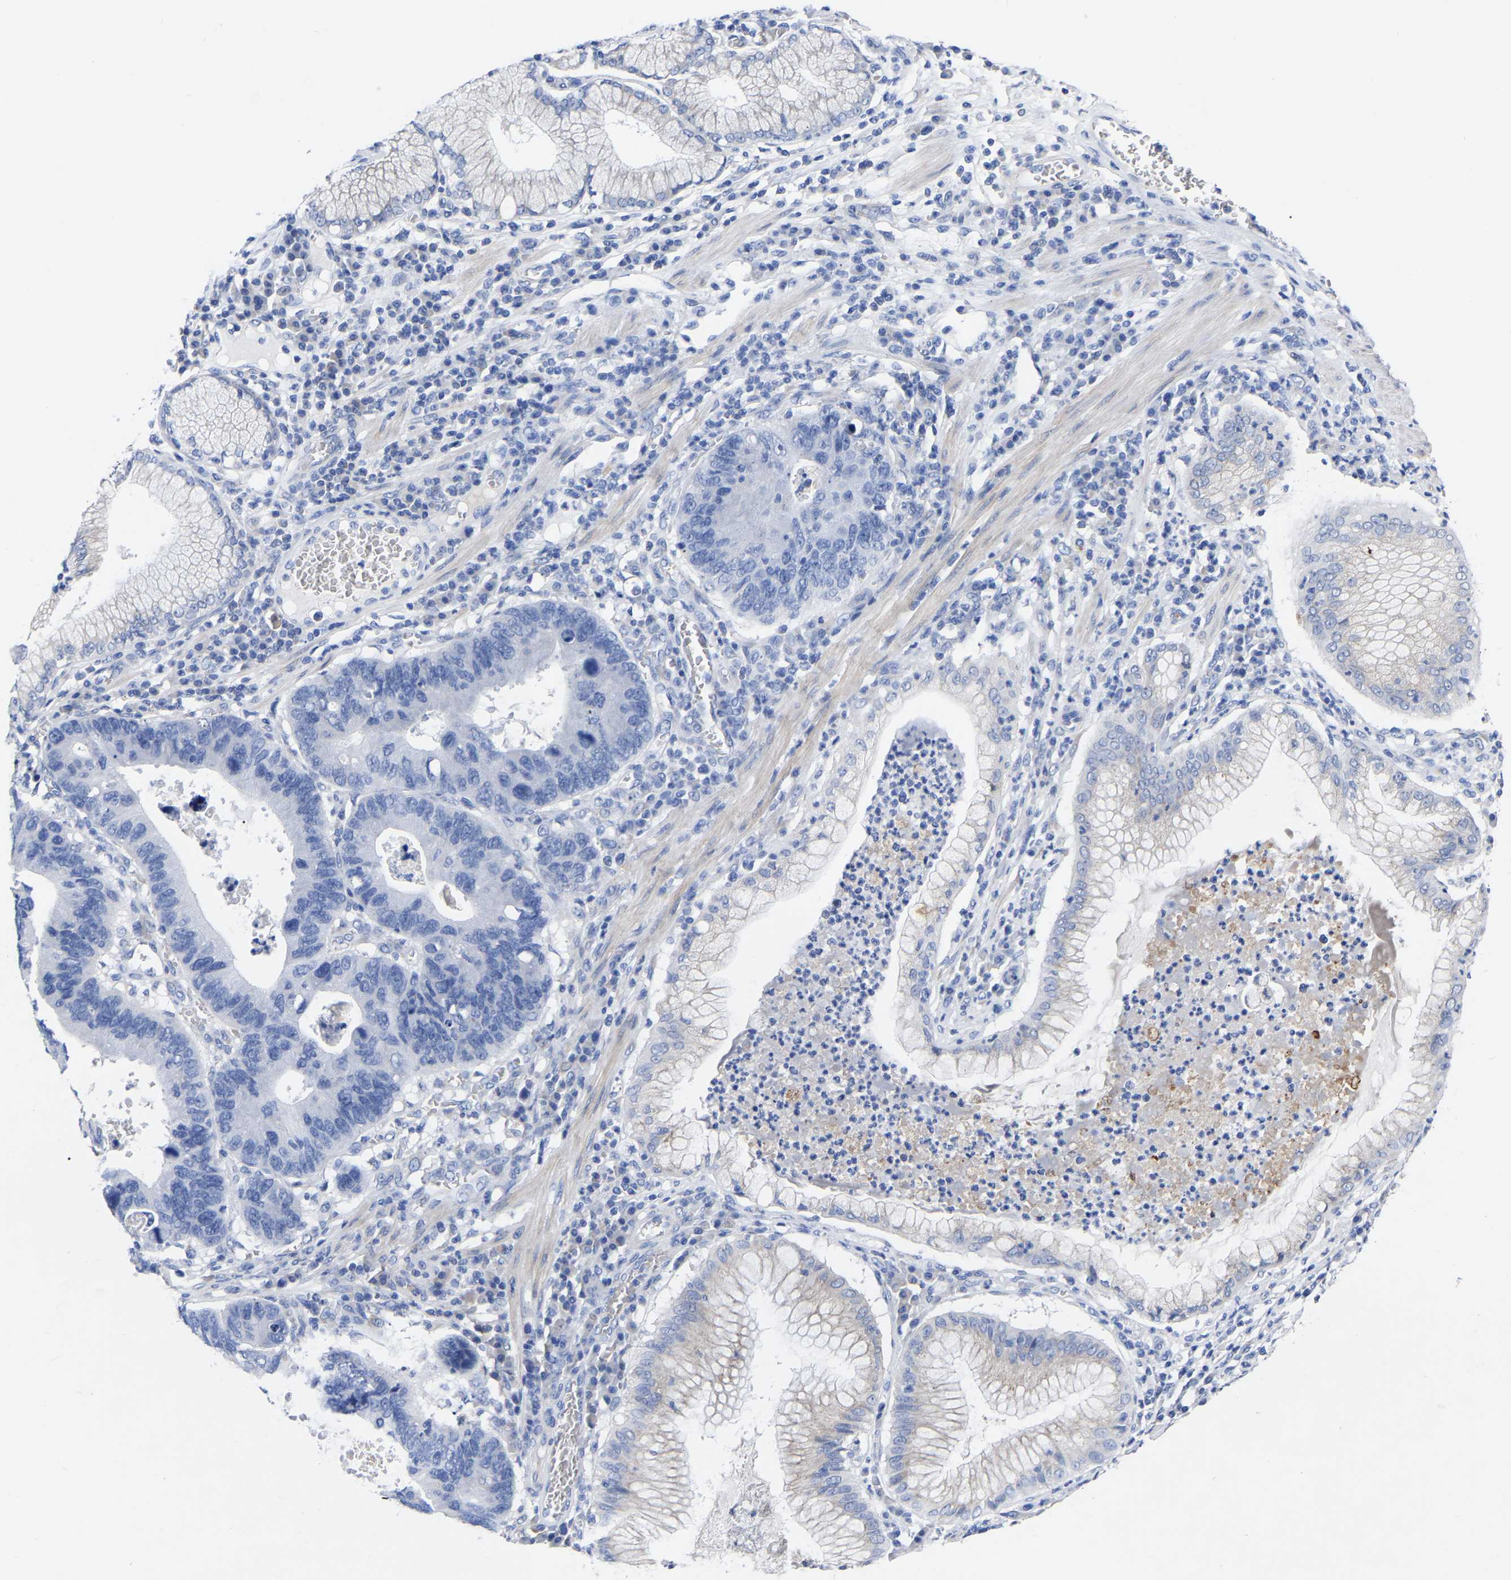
{"staining": {"intensity": "negative", "quantity": "none", "location": "none"}, "tissue": "stomach cancer", "cell_type": "Tumor cells", "image_type": "cancer", "snomed": [{"axis": "morphology", "description": "Adenocarcinoma, NOS"}, {"axis": "topography", "description": "Stomach"}], "caption": "Stomach adenocarcinoma was stained to show a protein in brown. There is no significant expression in tumor cells. (DAB IHC with hematoxylin counter stain).", "gene": "GDF3", "patient": {"sex": "male", "age": 59}}